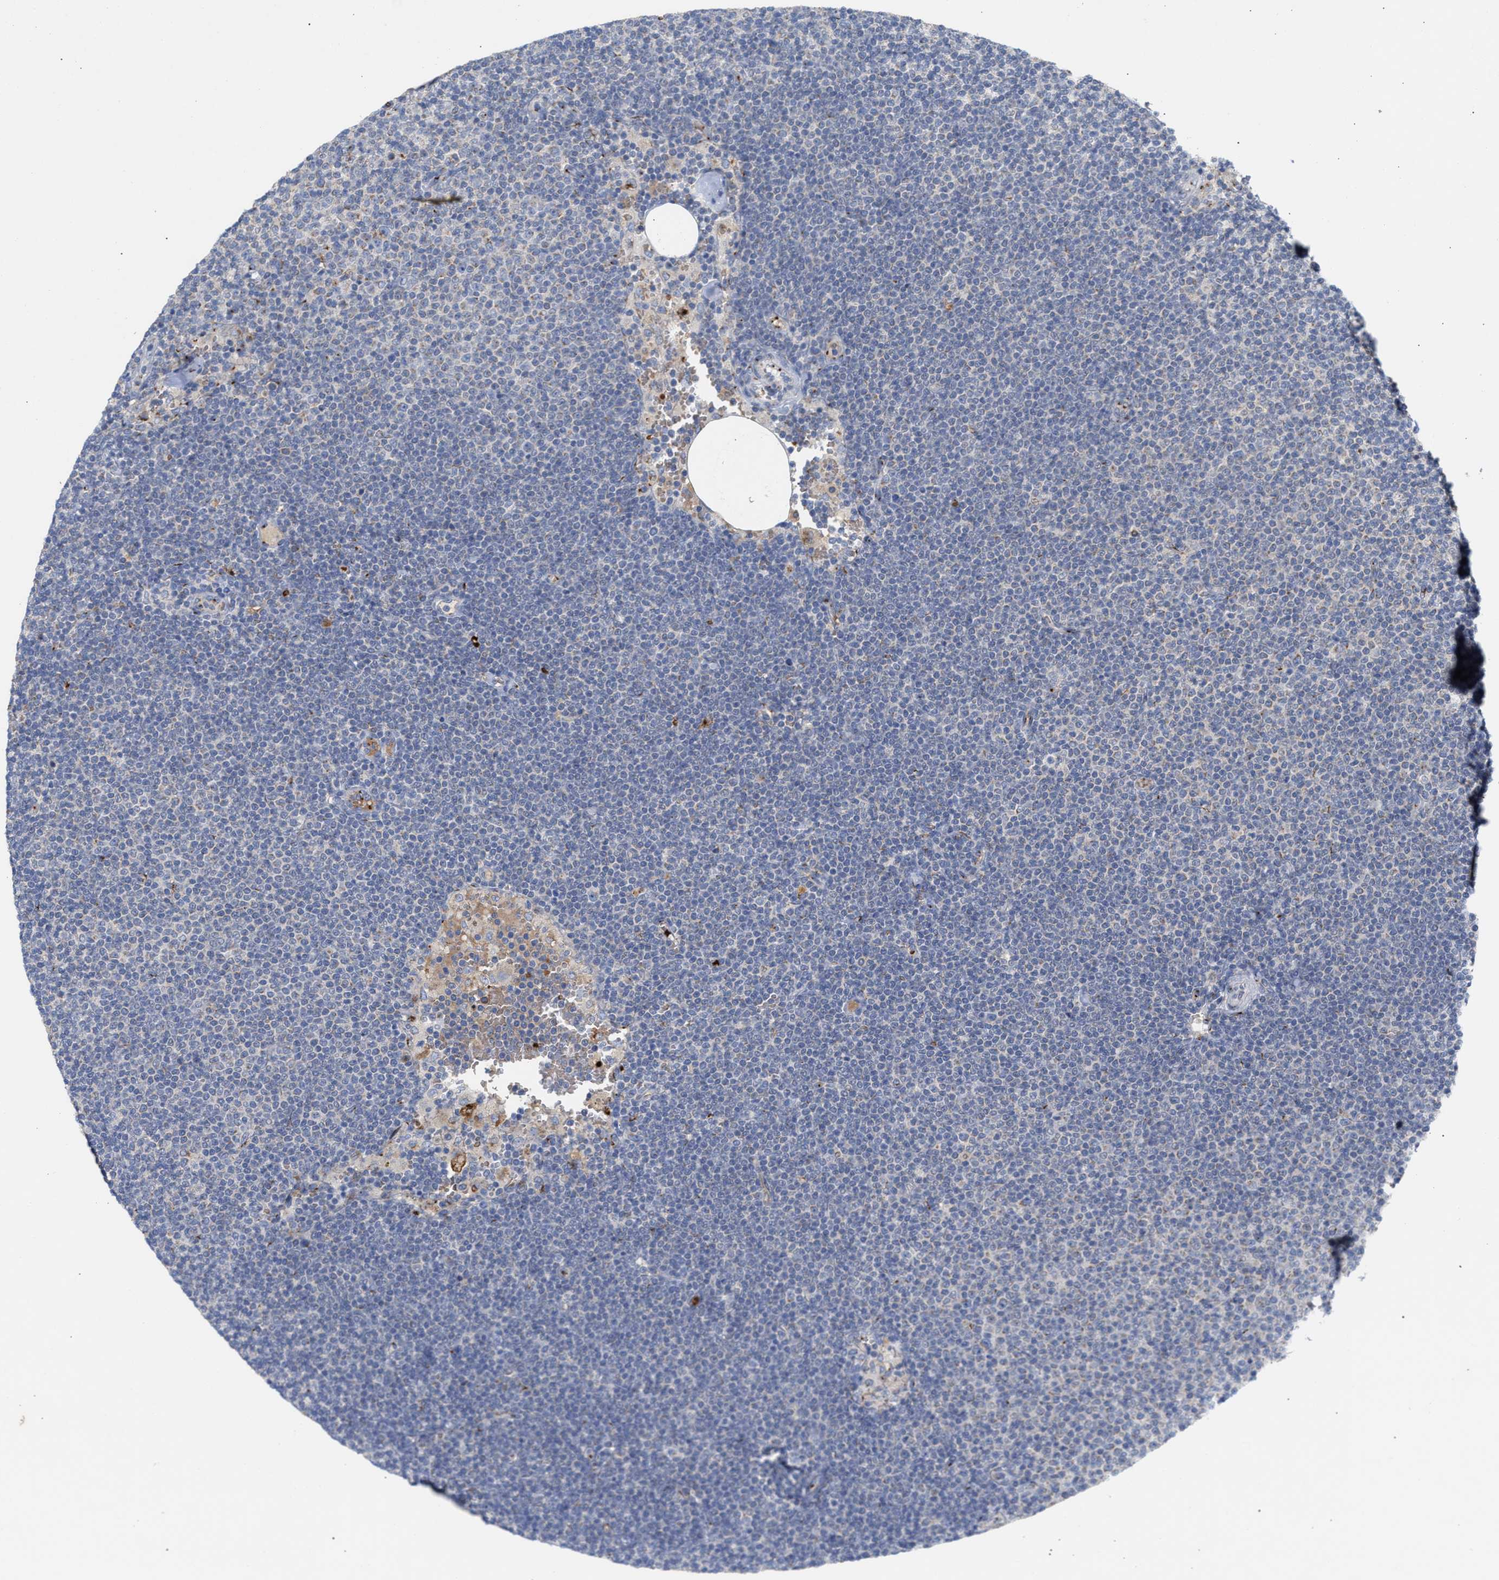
{"staining": {"intensity": "negative", "quantity": "none", "location": "none"}, "tissue": "lymphoma", "cell_type": "Tumor cells", "image_type": "cancer", "snomed": [{"axis": "morphology", "description": "Malignant lymphoma, non-Hodgkin's type, Low grade"}, {"axis": "topography", "description": "Lymph node"}], "caption": "A high-resolution image shows IHC staining of lymphoma, which exhibits no significant positivity in tumor cells.", "gene": "CCL2", "patient": {"sex": "female", "age": 53}}